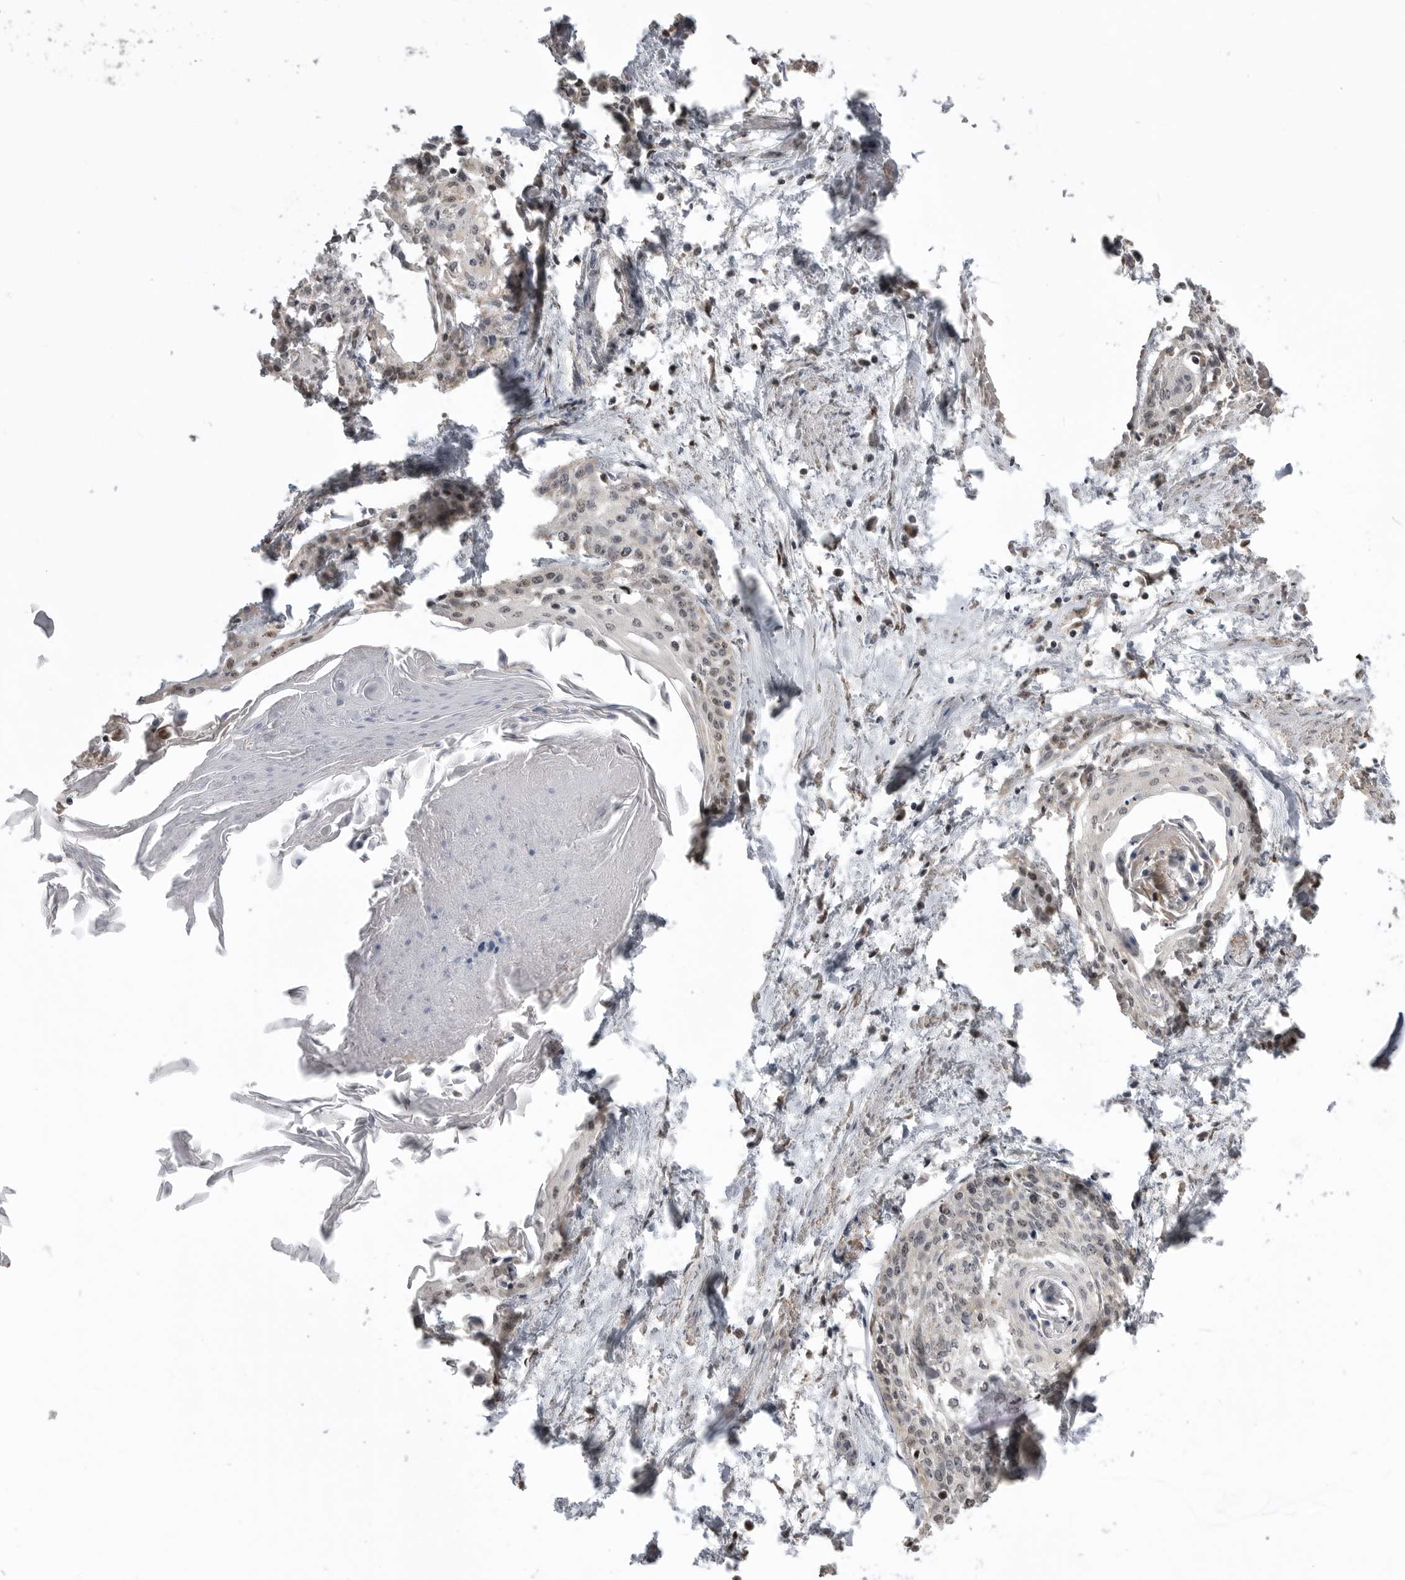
{"staining": {"intensity": "weak", "quantity": ">75%", "location": "nuclear"}, "tissue": "cervical cancer", "cell_type": "Tumor cells", "image_type": "cancer", "snomed": [{"axis": "morphology", "description": "Squamous cell carcinoma, NOS"}, {"axis": "topography", "description": "Cervix"}], "caption": "Immunohistochemical staining of human cervical cancer (squamous cell carcinoma) displays weak nuclear protein expression in approximately >75% of tumor cells.", "gene": "SMARCC1", "patient": {"sex": "female", "age": 57}}